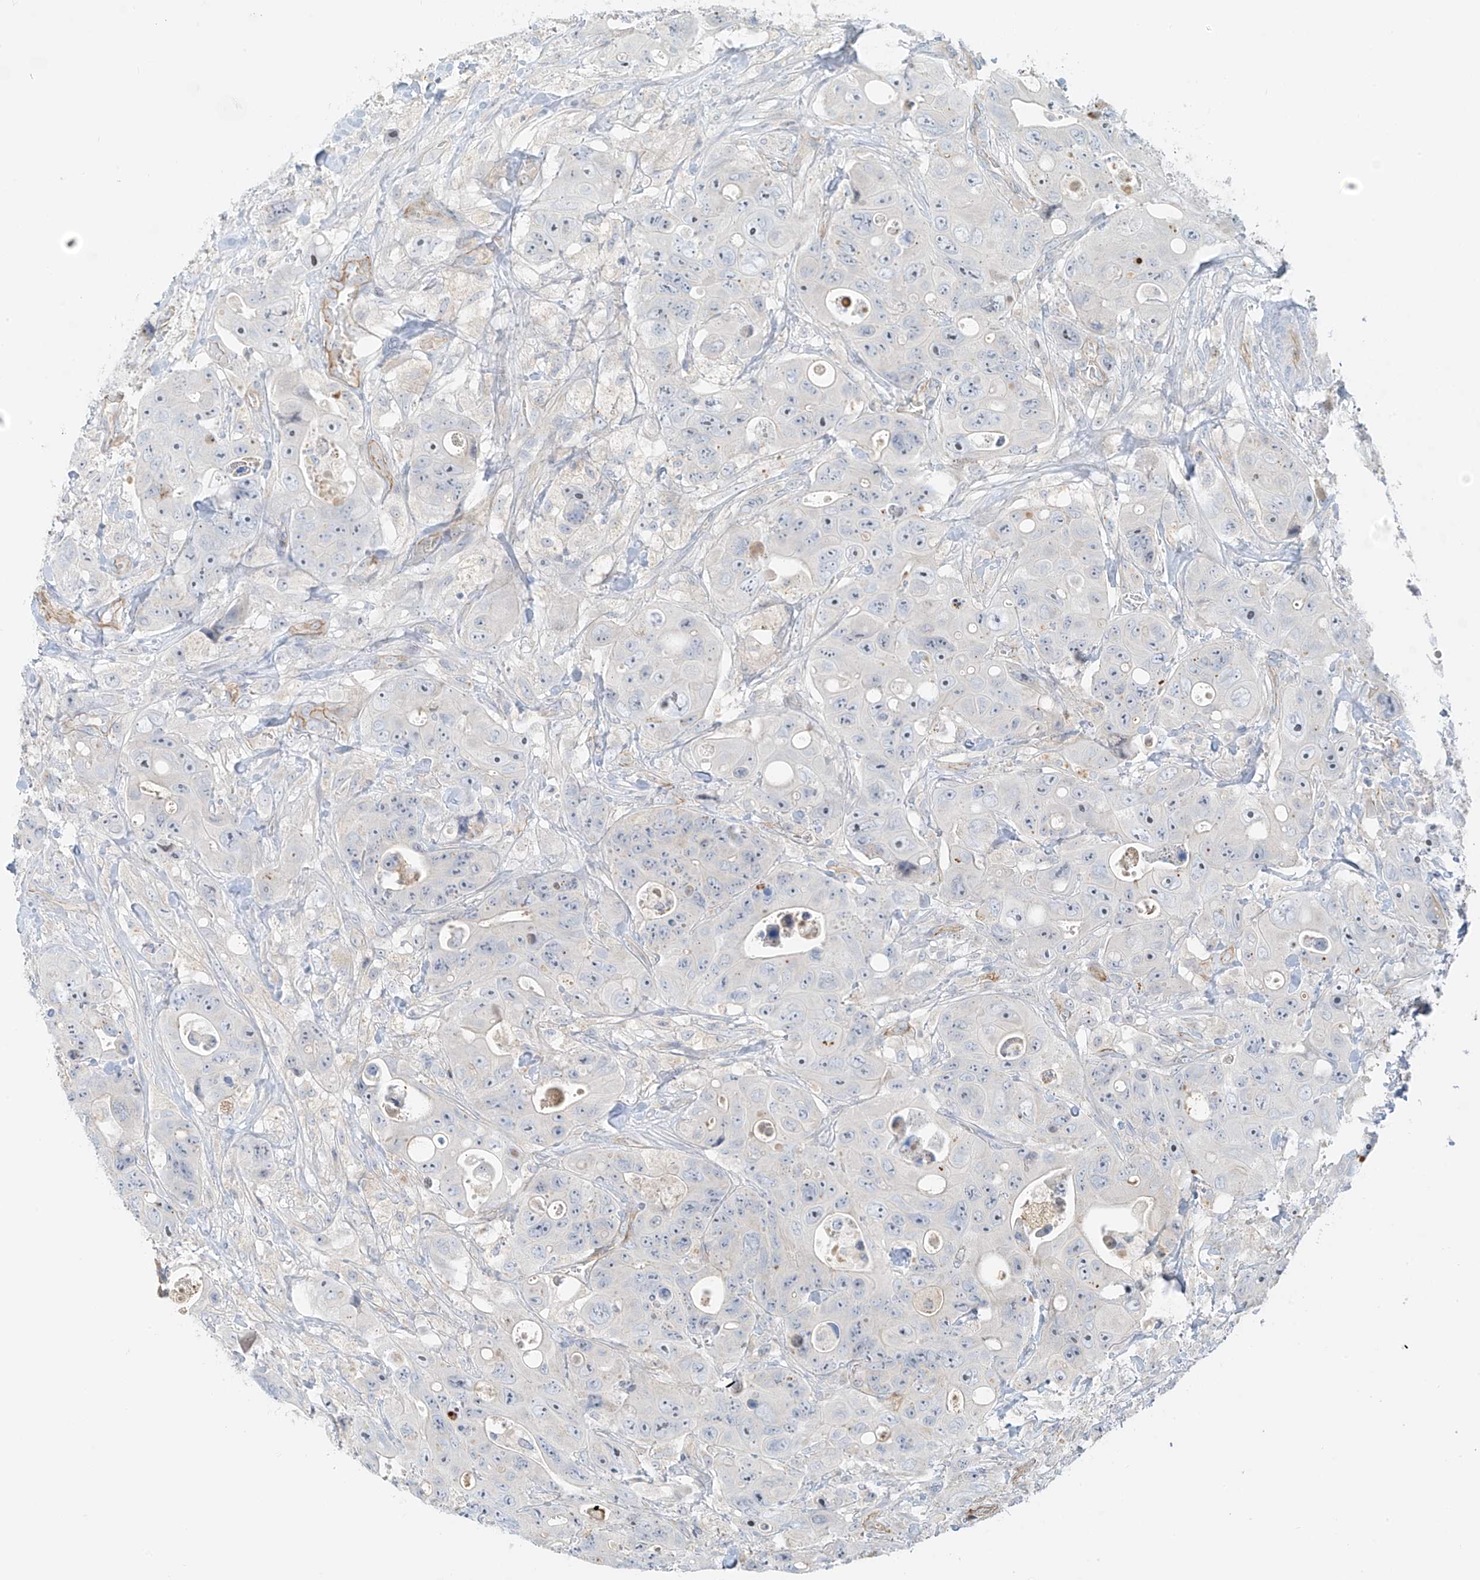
{"staining": {"intensity": "negative", "quantity": "none", "location": "none"}, "tissue": "colorectal cancer", "cell_type": "Tumor cells", "image_type": "cancer", "snomed": [{"axis": "morphology", "description": "Adenocarcinoma, NOS"}, {"axis": "topography", "description": "Colon"}], "caption": "A micrograph of human colorectal adenocarcinoma is negative for staining in tumor cells.", "gene": "C2orf42", "patient": {"sex": "female", "age": 46}}